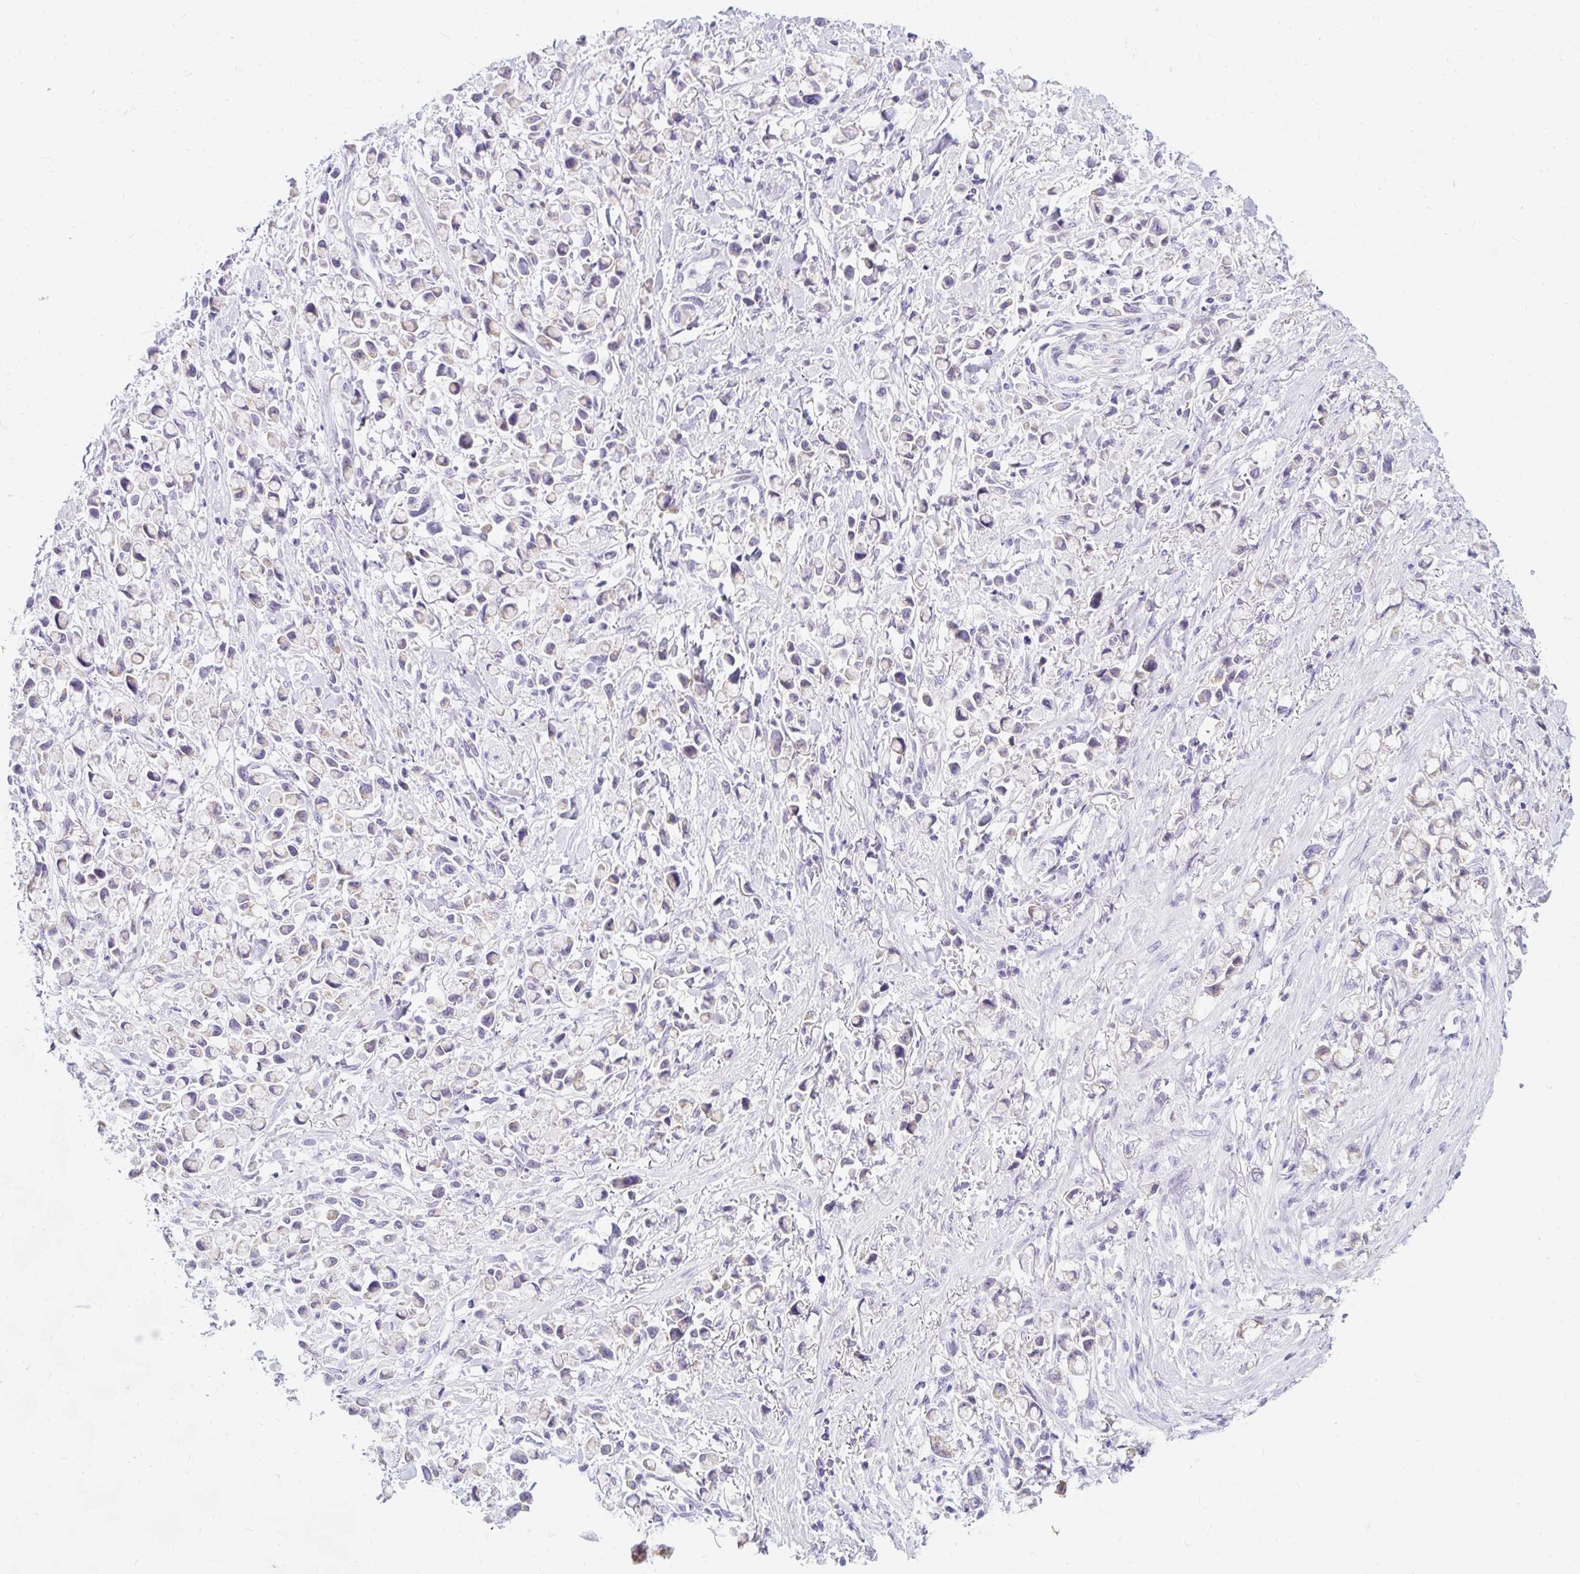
{"staining": {"intensity": "negative", "quantity": "none", "location": "none"}, "tissue": "stomach cancer", "cell_type": "Tumor cells", "image_type": "cancer", "snomed": [{"axis": "morphology", "description": "Adenocarcinoma, NOS"}, {"axis": "topography", "description": "Stomach"}], "caption": "A high-resolution histopathology image shows immunohistochemistry (IHC) staining of adenocarcinoma (stomach), which shows no significant expression in tumor cells. Nuclei are stained in blue.", "gene": "GOLGA8A", "patient": {"sex": "female", "age": 81}}